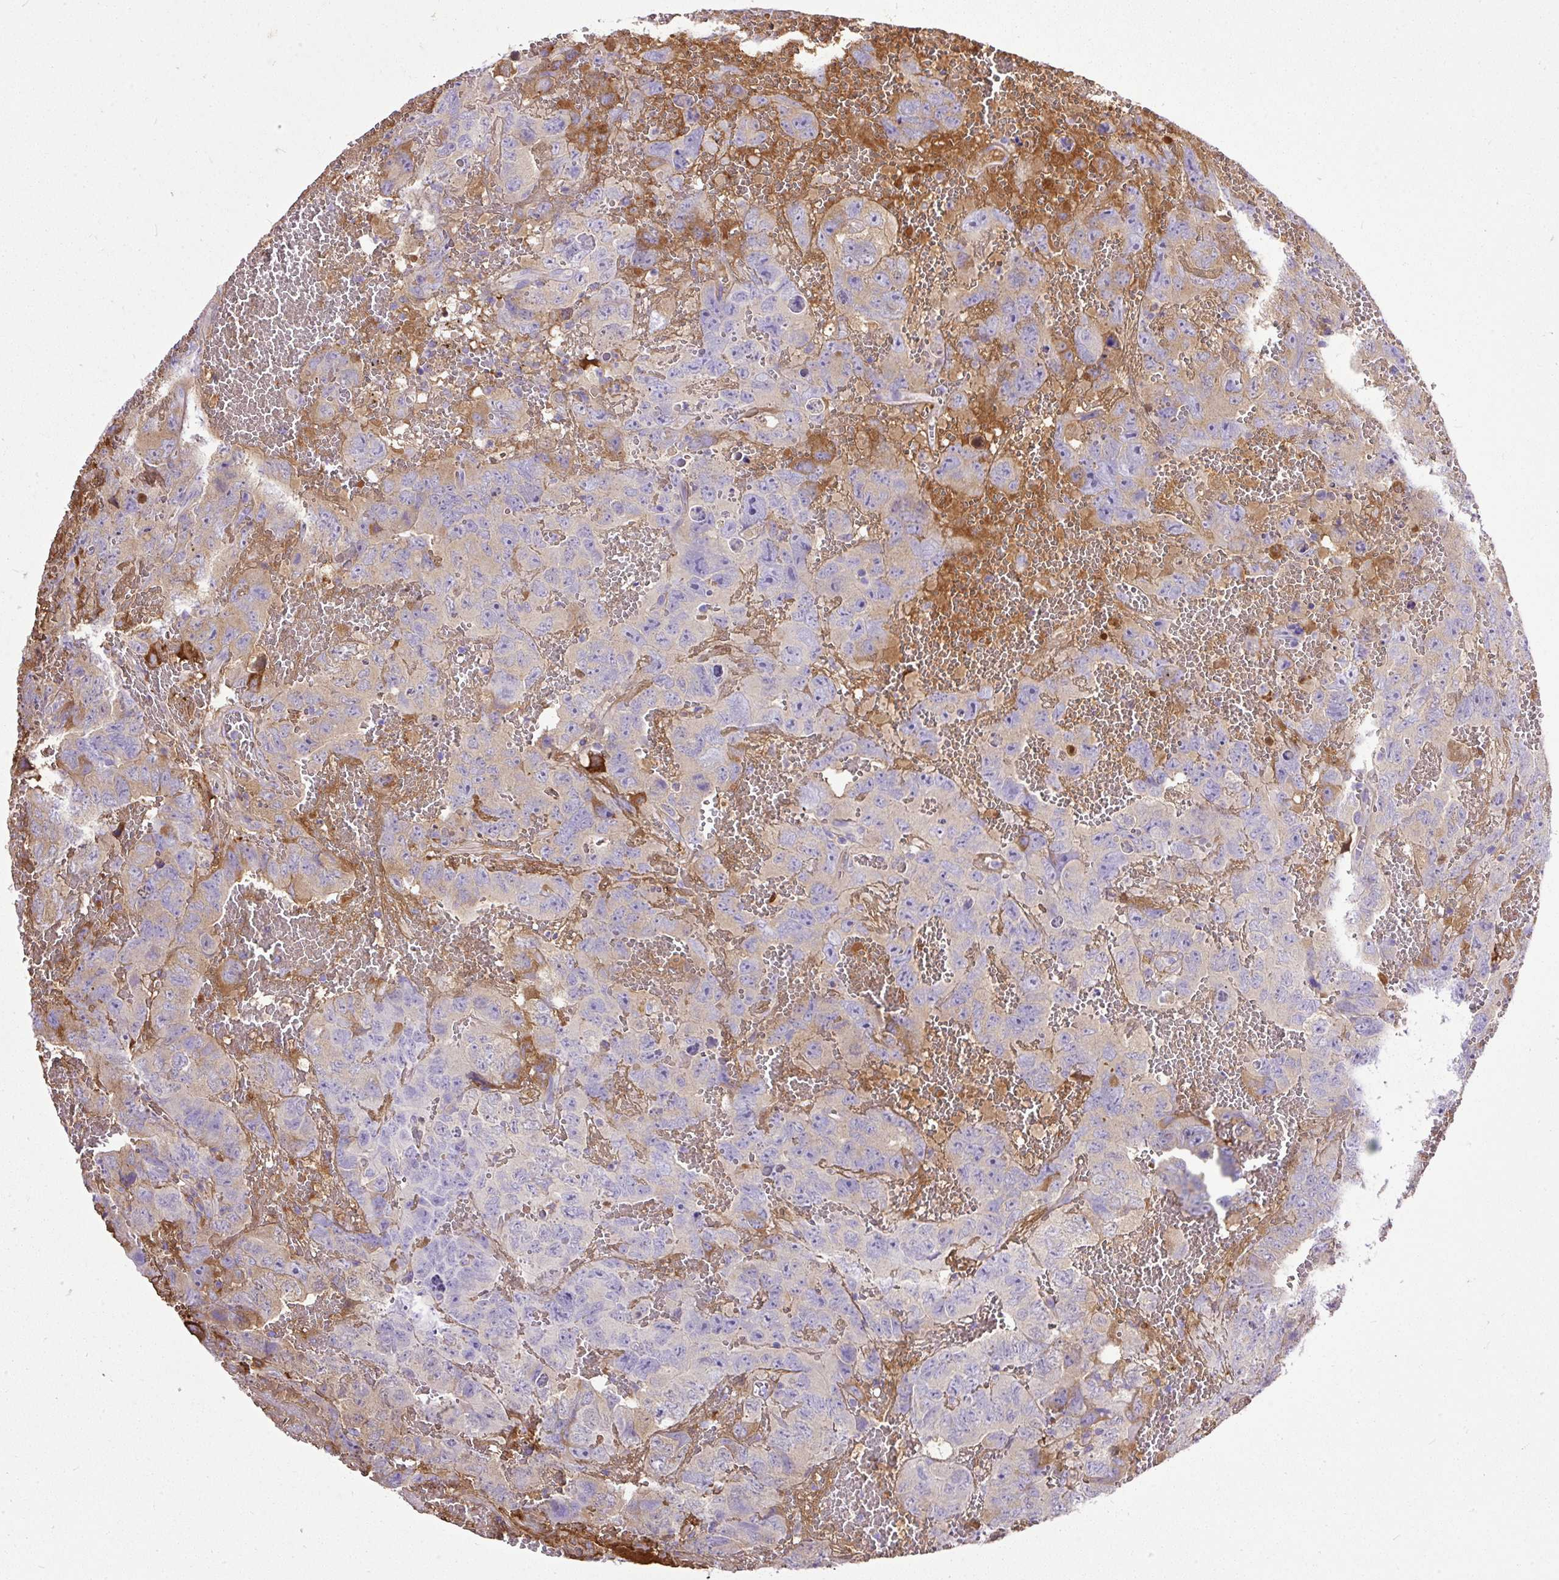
{"staining": {"intensity": "moderate", "quantity": "<25%", "location": "cytoplasmic/membranous"}, "tissue": "testis cancer", "cell_type": "Tumor cells", "image_type": "cancer", "snomed": [{"axis": "morphology", "description": "Carcinoma, Embryonal, NOS"}, {"axis": "topography", "description": "Testis"}], "caption": "Testis cancer (embryonal carcinoma) tissue demonstrates moderate cytoplasmic/membranous positivity in about <25% of tumor cells (DAB IHC with brightfield microscopy, high magnification).", "gene": "CLEC3B", "patient": {"sex": "male", "age": 45}}